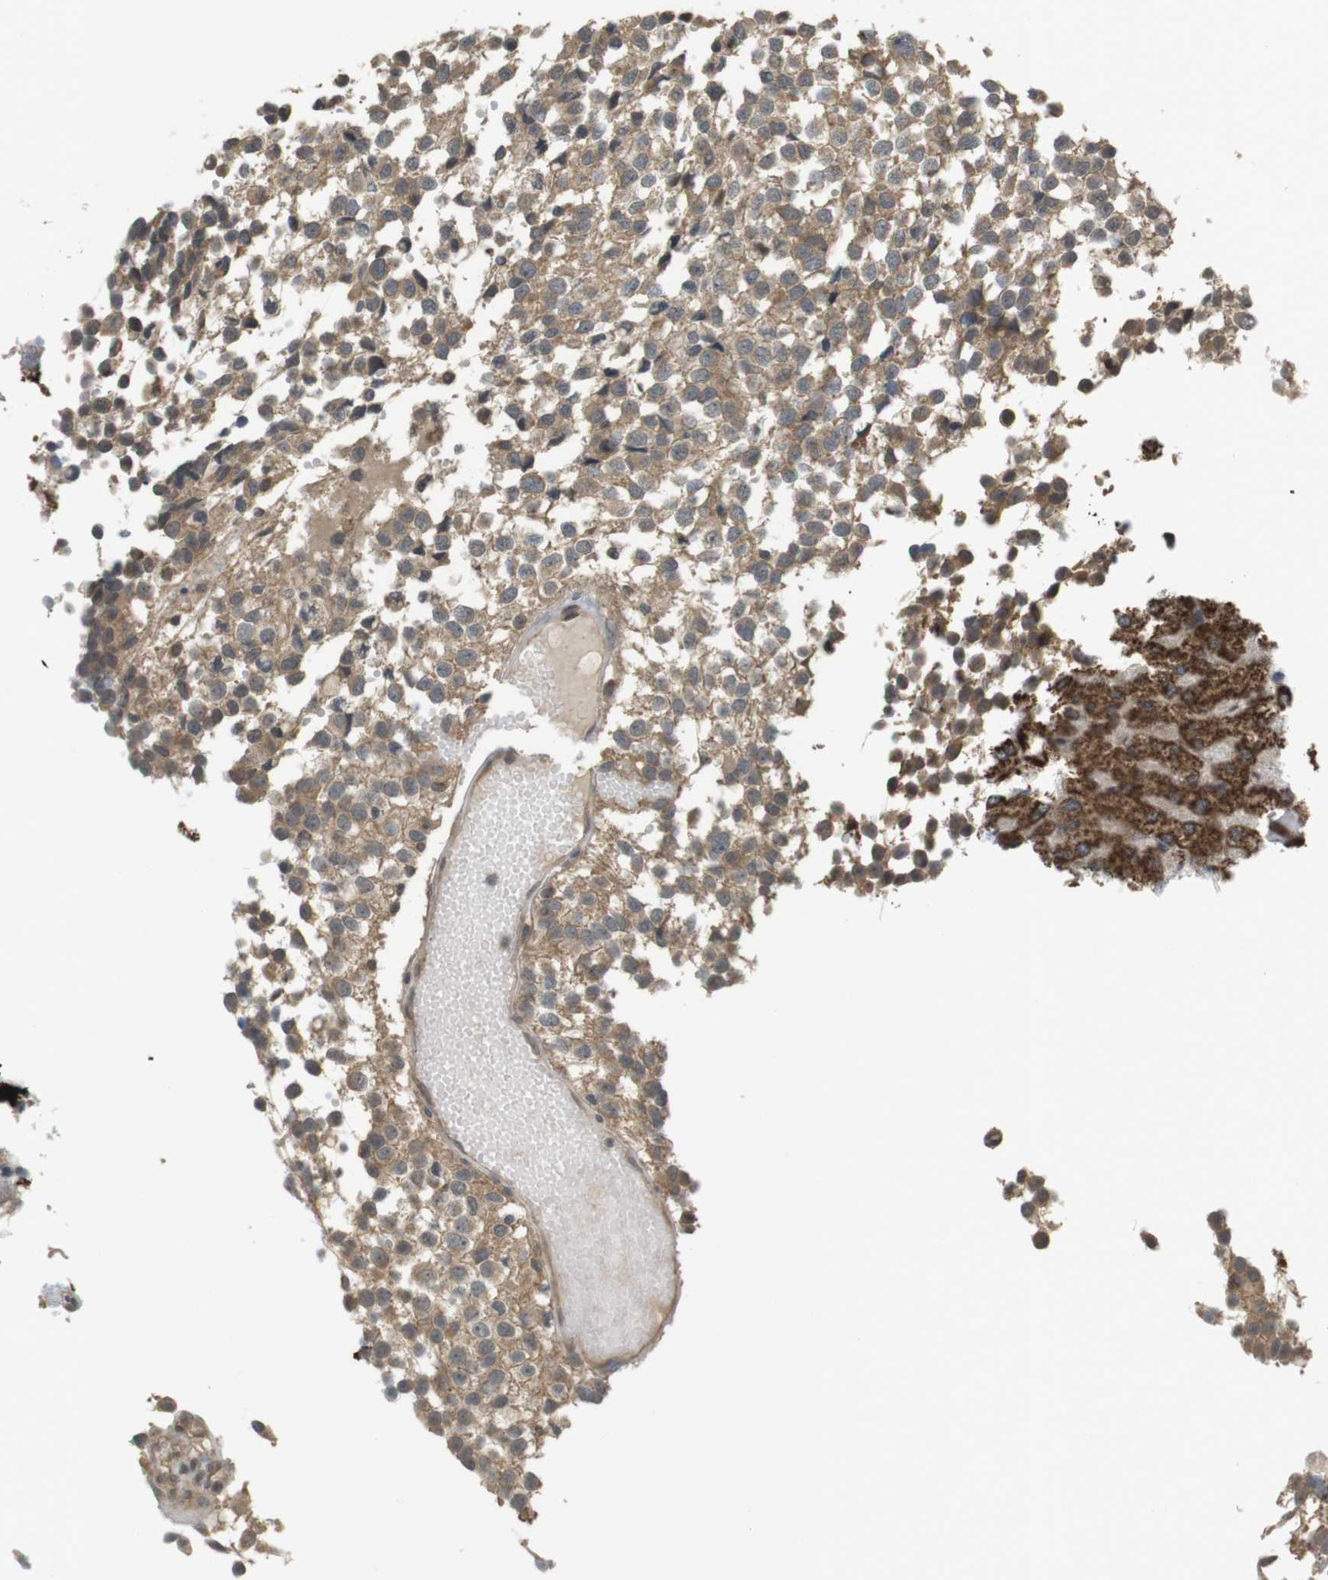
{"staining": {"intensity": "moderate", "quantity": "25%-75%", "location": "cytoplasmic/membranous"}, "tissue": "glioma", "cell_type": "Tumor cells", "image_type": "cancer", "snomed": [{"axis": "morphology", "description": "Glioma, malignant, High grade"}, {"axis": "topography", "description": "Brain"}], "caption": "IHC of human glioma shows medium levels of moderate cytoplasmic/membranous expression in about 25%-75% of tumor cells.", "gene": "RNF130", "patient": {"sex": "male", "age": 32}}